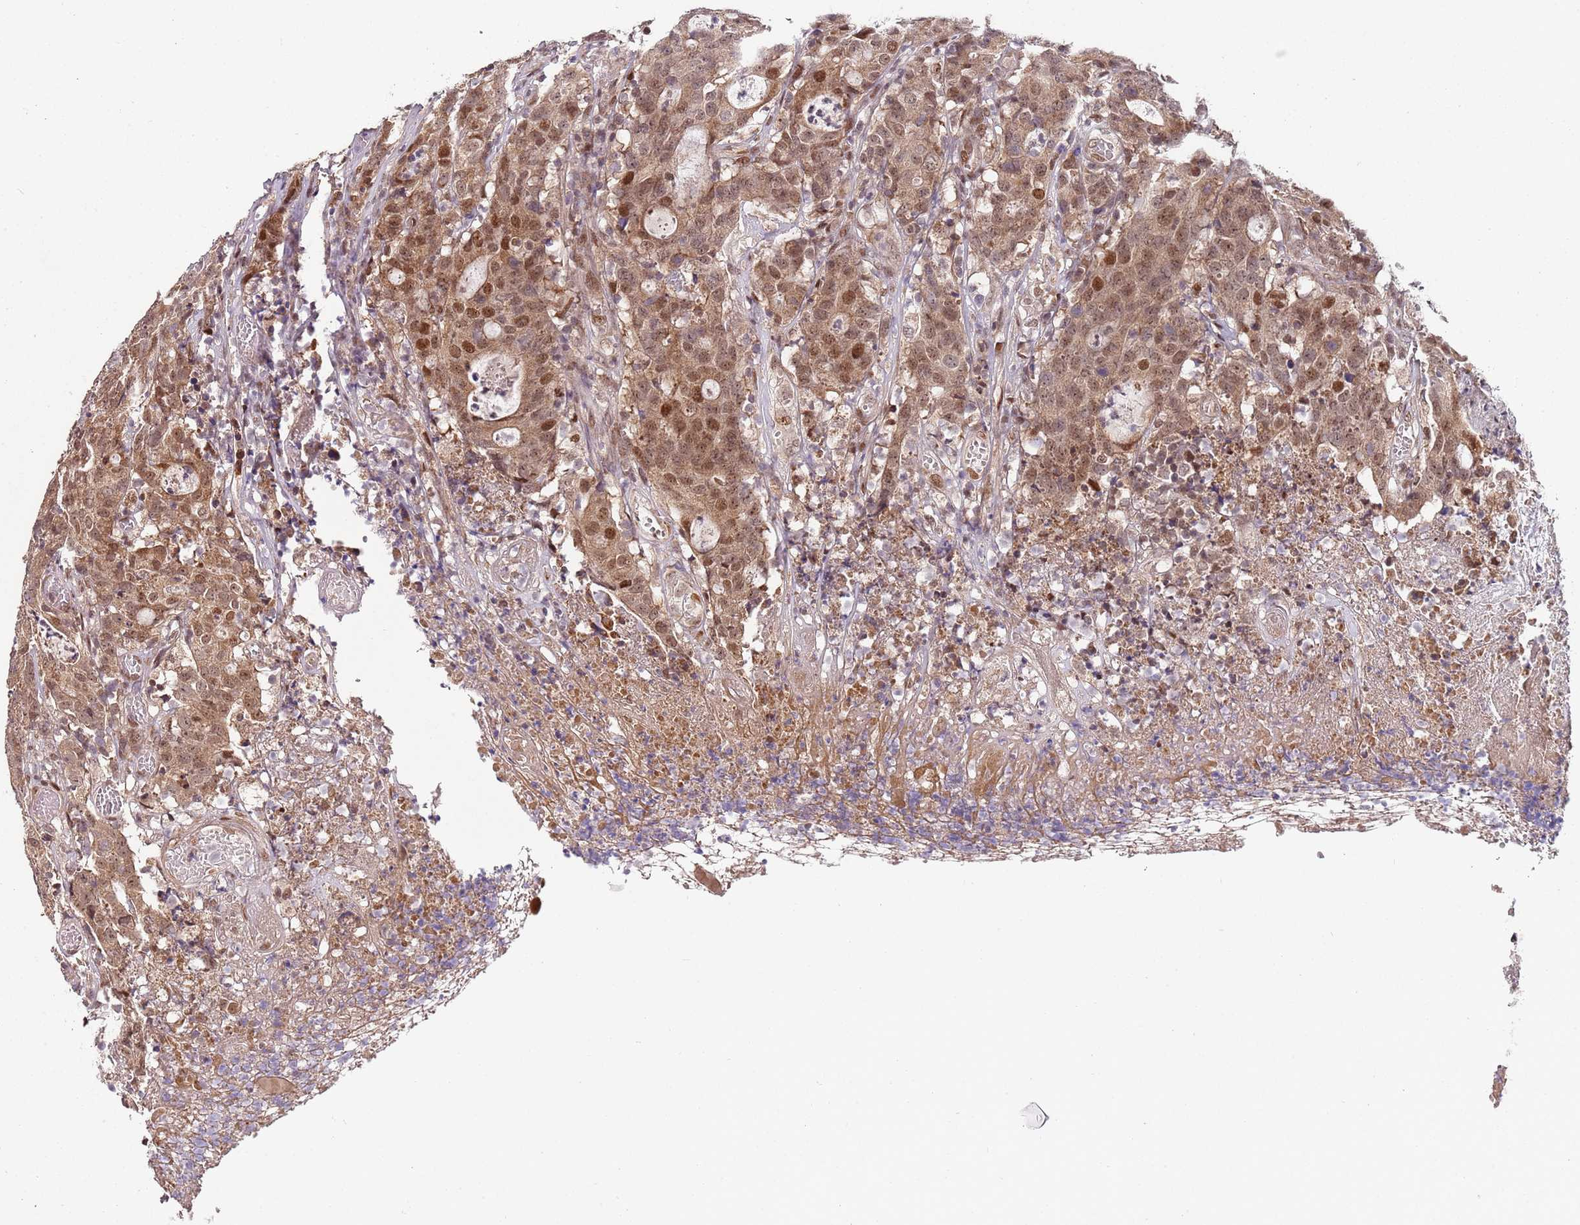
{"staining": {"intensity": "moderate", "quantity": ">75%", "location": "cytoplasmic/membranous,nuclear"}, "tissue": "colorectal cancer", "cell_type": "Tumor cells", "image_type": "cancer", "snomed": [{"axis": "morphology", "description": "Adenocarcinoma, NOS"}, {"axis": "topography", "description": "Colon"}], "caption": "Immunohistochemical staining of adenocarcinoma (colorectal) displays medium levels of moderate cytoplasmic/membranous and nuclear expression in about >75% of tumor cells.", "gene": "EDC3", "patient": {"sex": "male", "age": 83}}